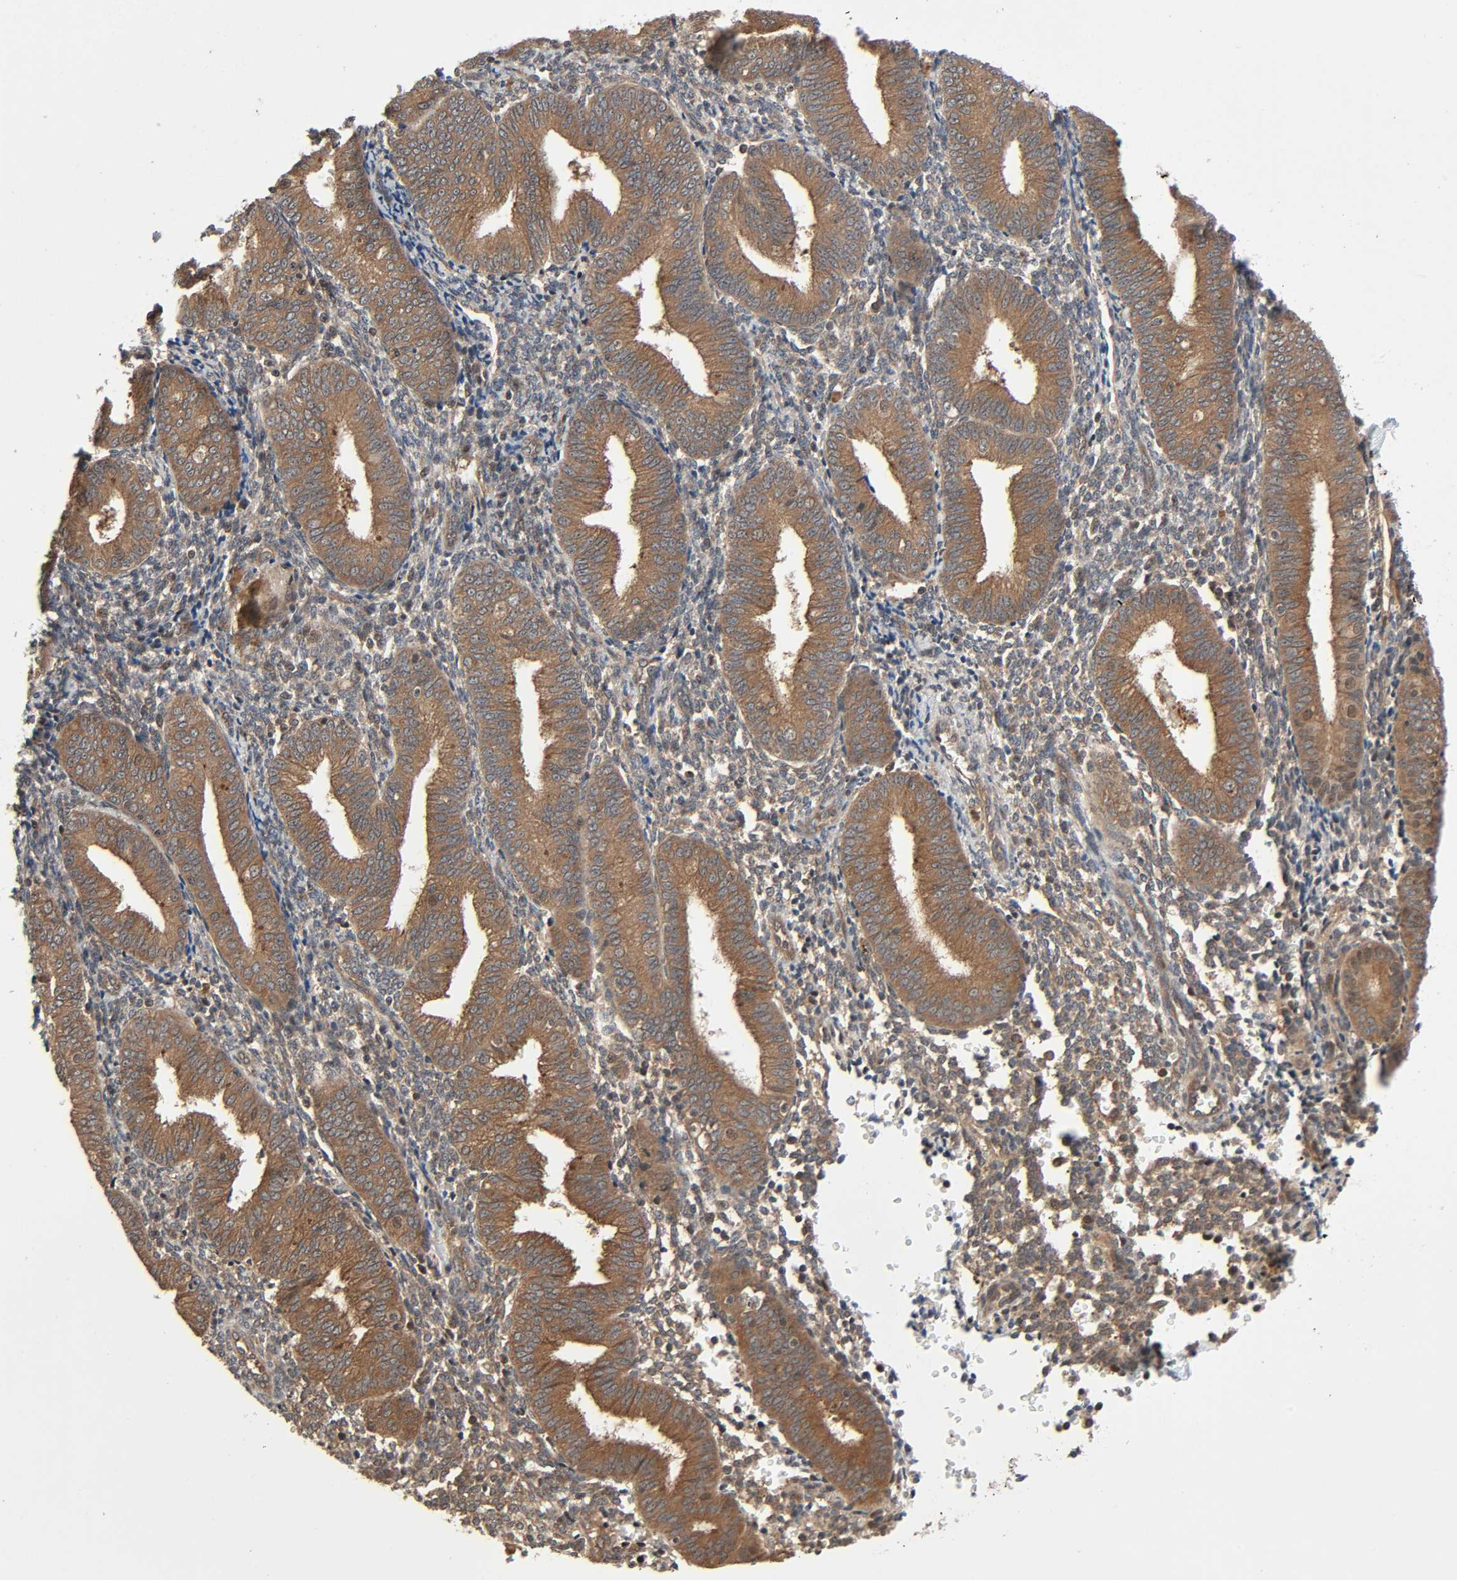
{"staining": {"intensity": "weak", "quantity": ">75%", "location": "cytoplasmic/membranous"}, "tissue": "endometrium", "cell_type": "Cells in endometrial stroma", "image_type": "normal", "snomed": [{"axis": "morphology", "description": "Normal tissue, NOS"}, {"axis": "topography", "description": "Endometrium"}], "caption": "Endometrium was stained to show a protein in brown. There is low levels of weak cytoplasmic/membranous expression in about >75% of cells in endometrial stroma. Nuclei are stained in blue.", "gene": "PPP2R1B", "patient": {"sex": "female", "age": 61}}